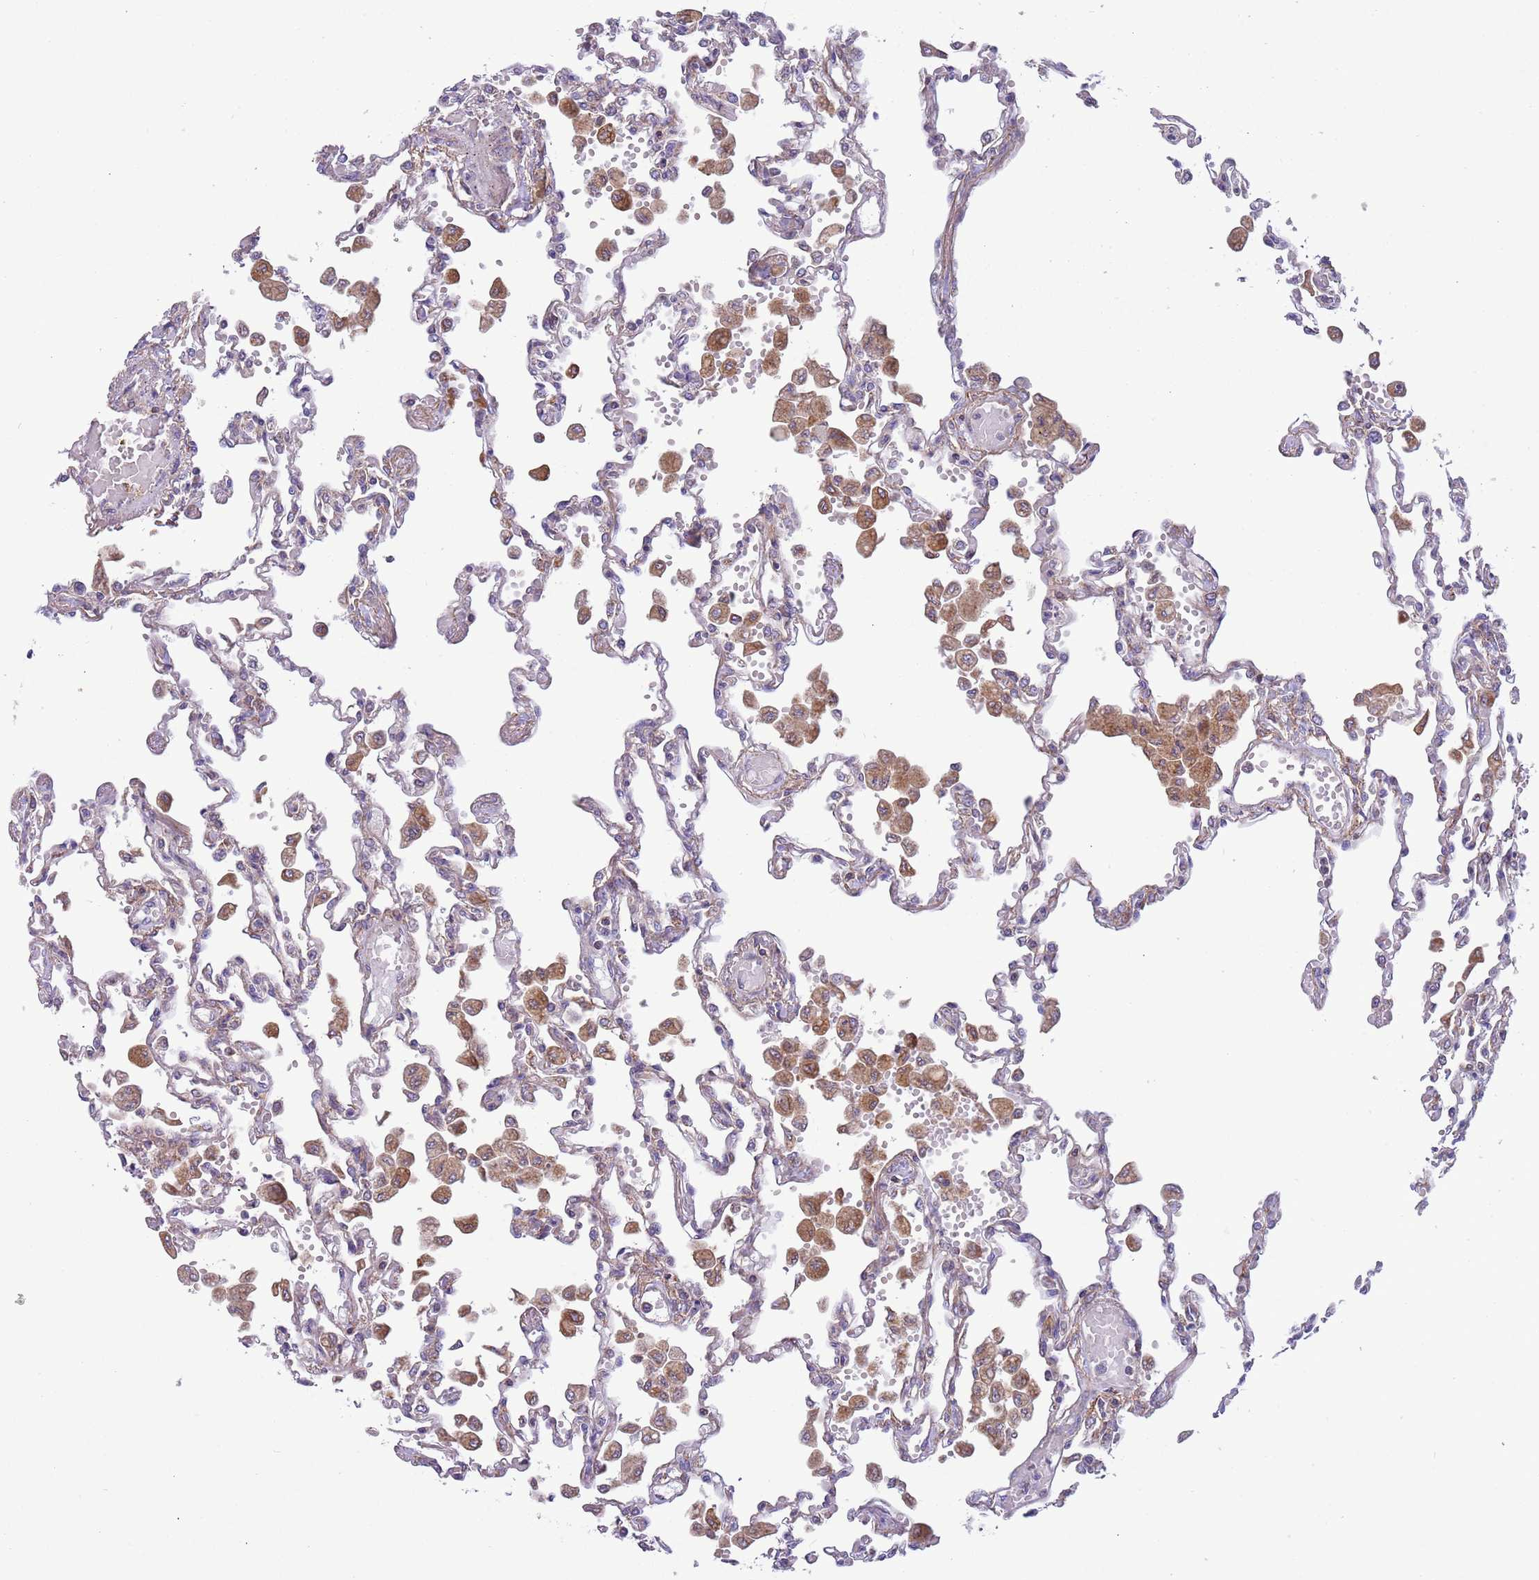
{"staining": {"intensity": "weak", "quantity": "<25%", "location": "cytoplasmic/membranous"}, "tissue": "lung", "cell_type": "Alveolar cells", "image_type": "normal", "snomed": [{"axis": "morphology", "description": "Normal tissue, NOS"}, {"axis": "topography", "description": "Bronchus"}, {"axis": "topography", "description": "Lung"}], "caption": "Immunohistochemistry of benign human lung displays no expression in alveolar cells.", "gene": "IRS4", "patient": {"sex": "female", "age": 49}}